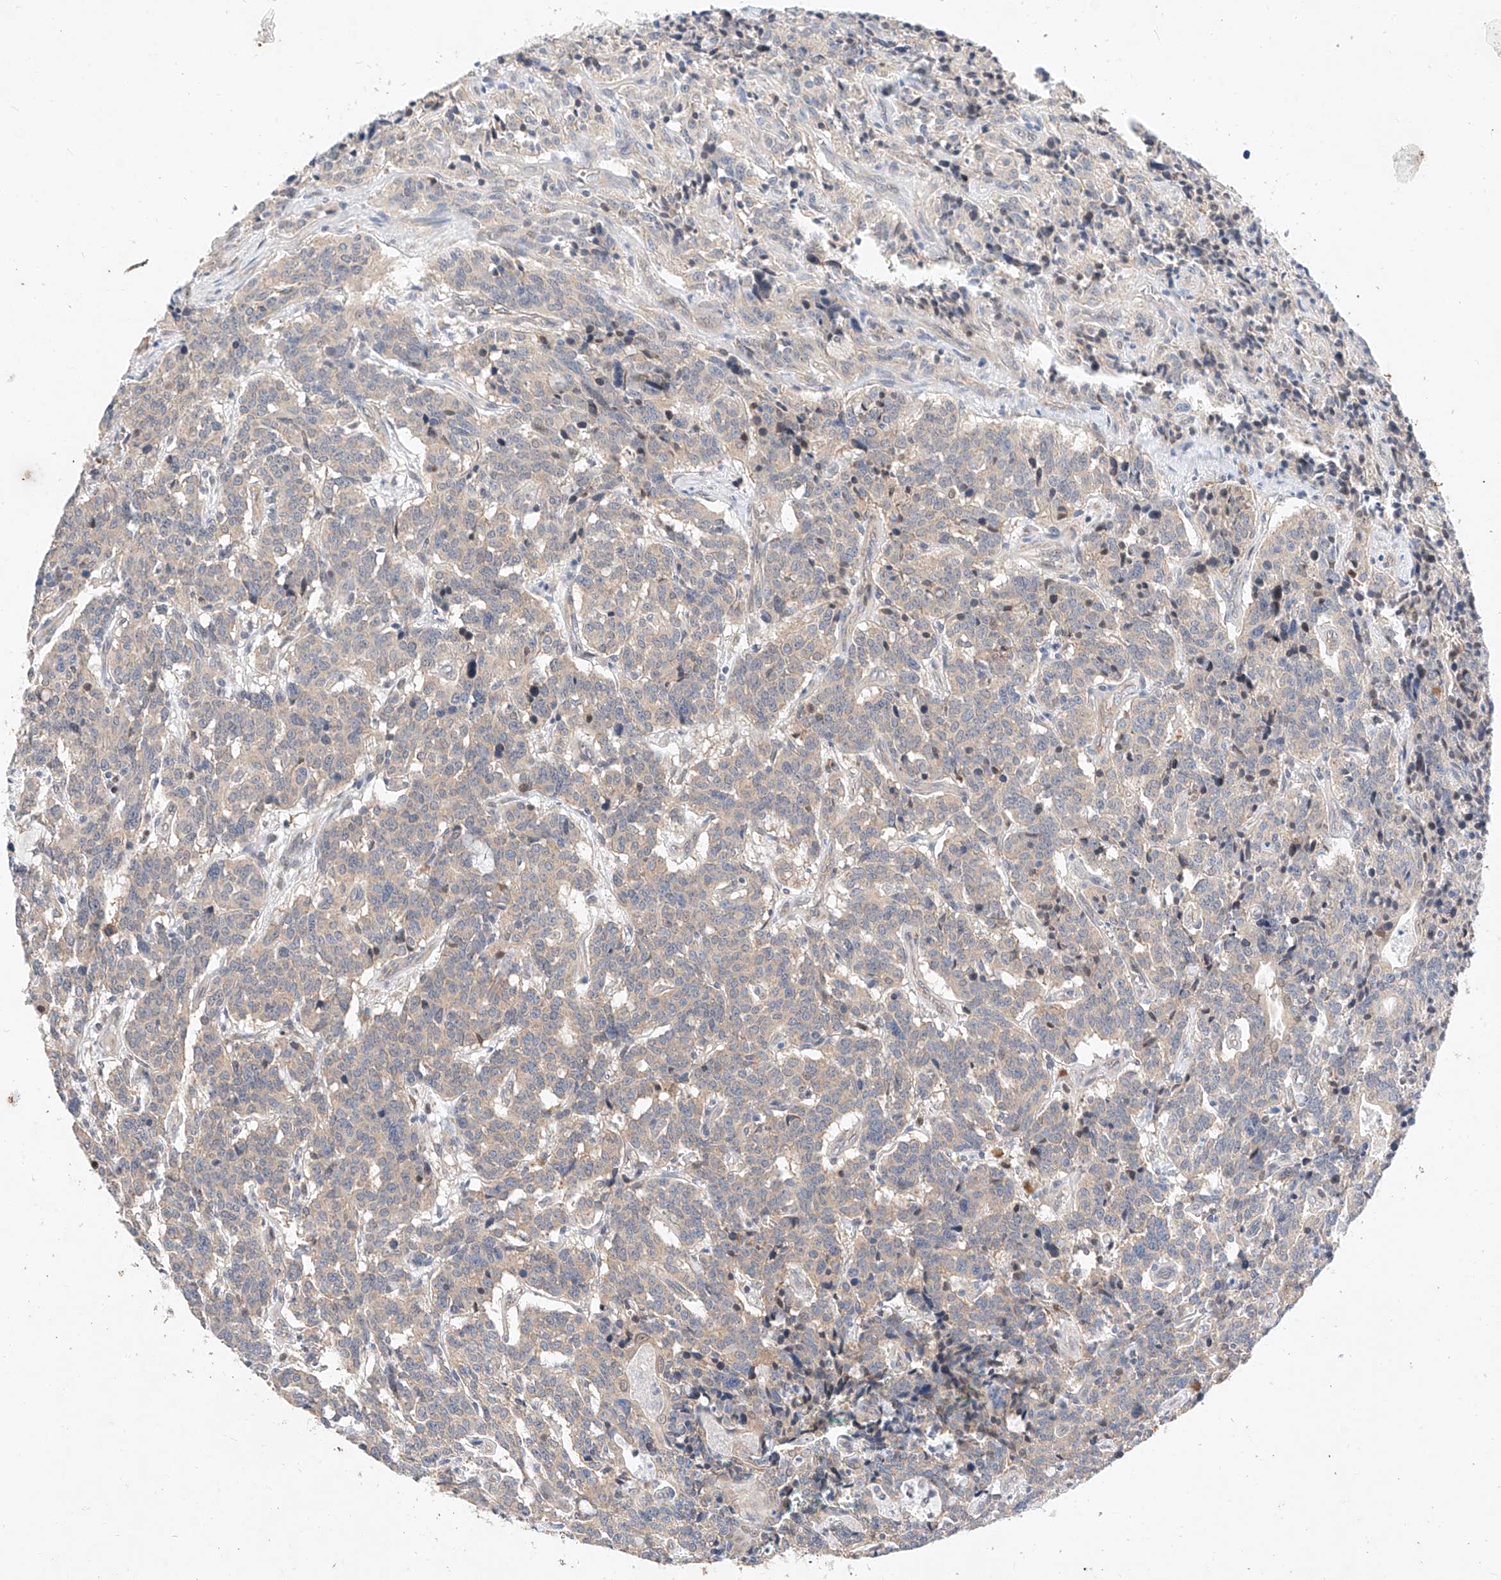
{"staining": {"intensity": "weak", "quantity": "<25%", "location": "cytoplasmic/membranous"}, "tissue": "carcinoid", "cell_type": "Tumor cells", "image_type": "cancer", "snomed": [{"axis": "morphology", "description": "Carcinoid, malignant, NOS"}, {"axis": "topography", "description": "Lung"}], "caption": "The micrograph exhibits no significant positivity in tumor cells of carcinoid (malignant). (Immunohistochemistry, brightfield microscopy, high magnification).", "gene": "C6orf118", "patient": {"sex": "female", "age": 46}}